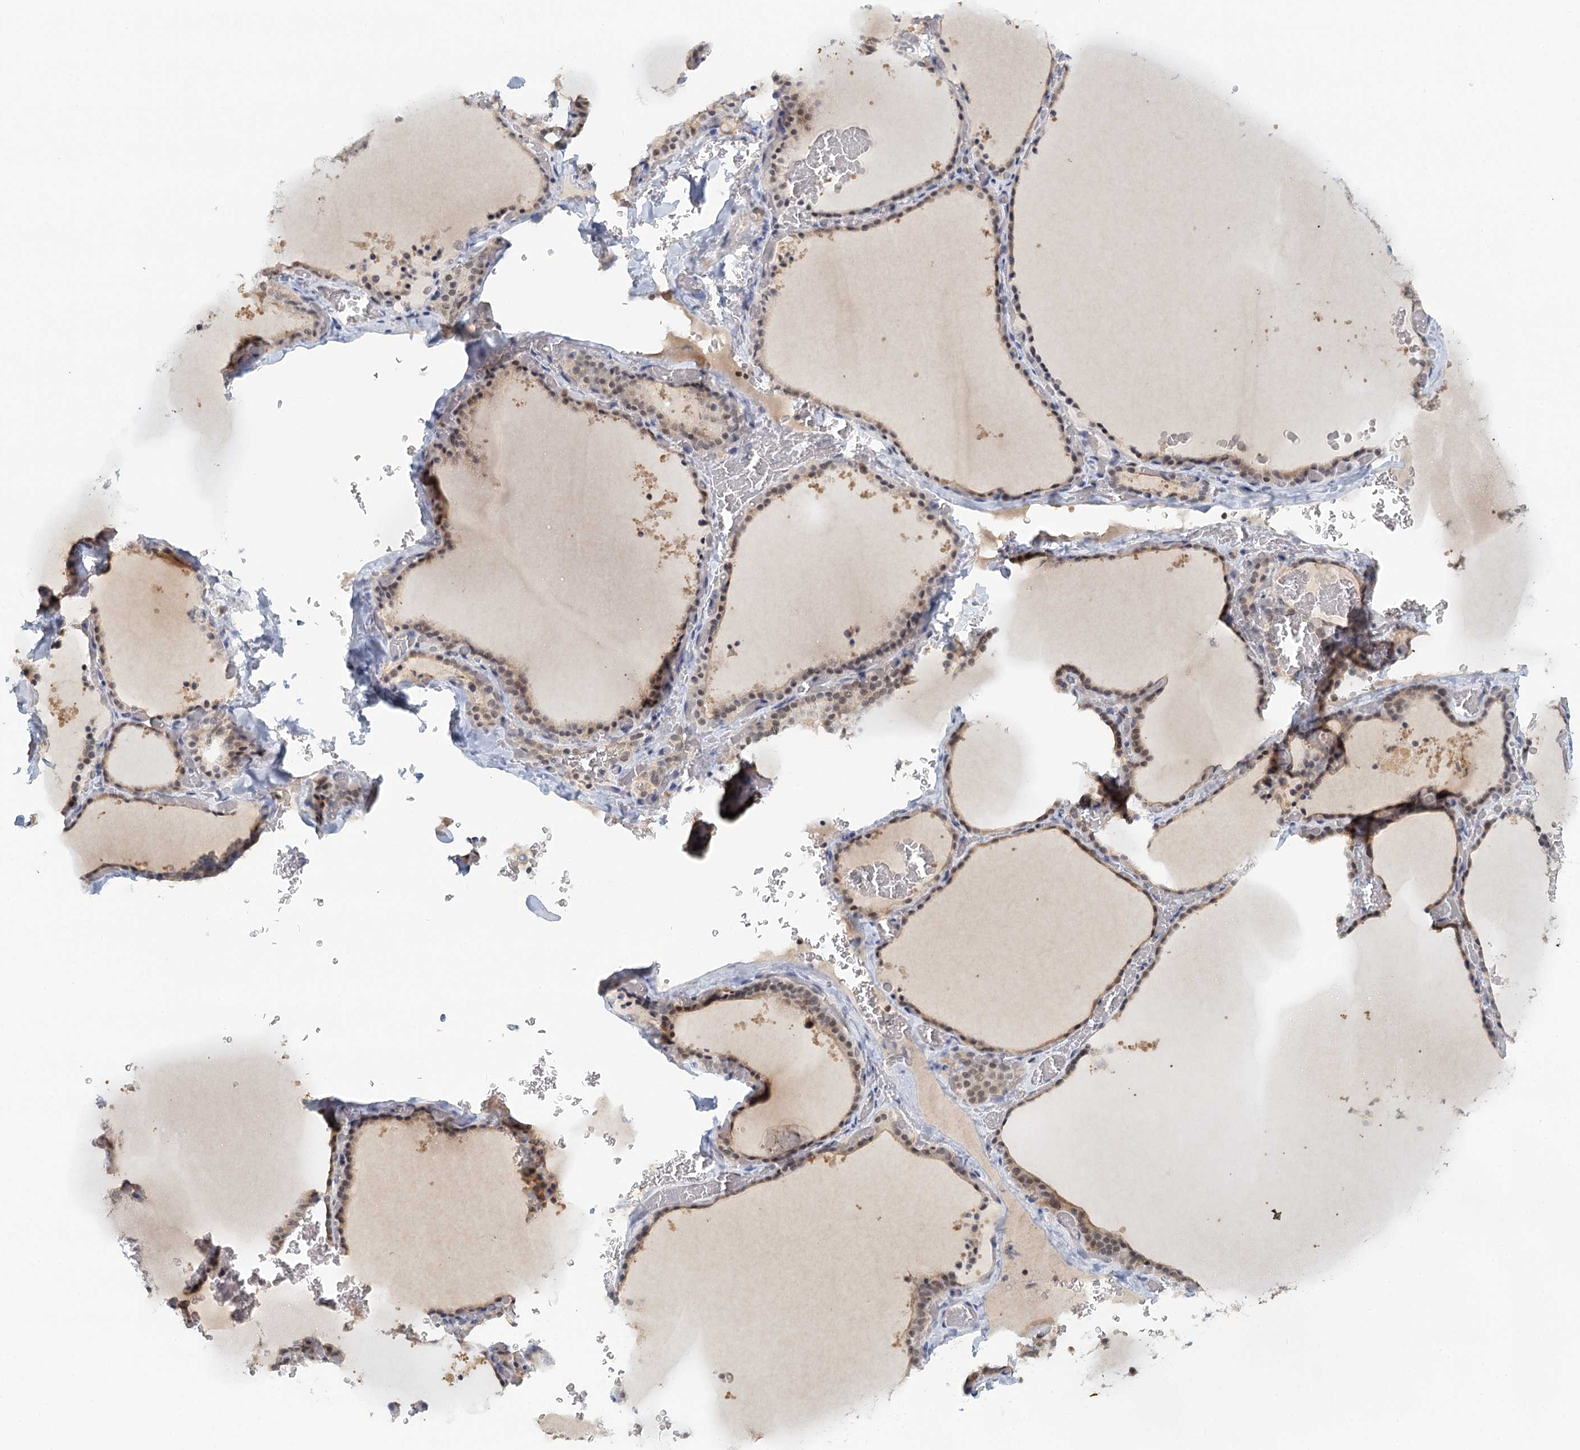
{"staining": {"intensity": "moderate", "quantity": "25%-75%", "location": "cytoplasmic/membranous,nuclear"}, "tissue": "thyroid gland", "cell_type": "Glandular cells", "image_type": "normal", "snomed": [{"axis": "morphology", "description": "Normal tissue, NOS"}, {"axis": "topography", "description": "Thyroid gland"}], "caption": "IHC image of unremarkable human thyroid gland stained for a protein (brown), which shows medium levels of moderate cytoplasmic/membranous,nuclear staining in about 25%-75% of glandular cells.", "gene": "GPATCH11", "patient": {"sex": "female", "age": 39}}